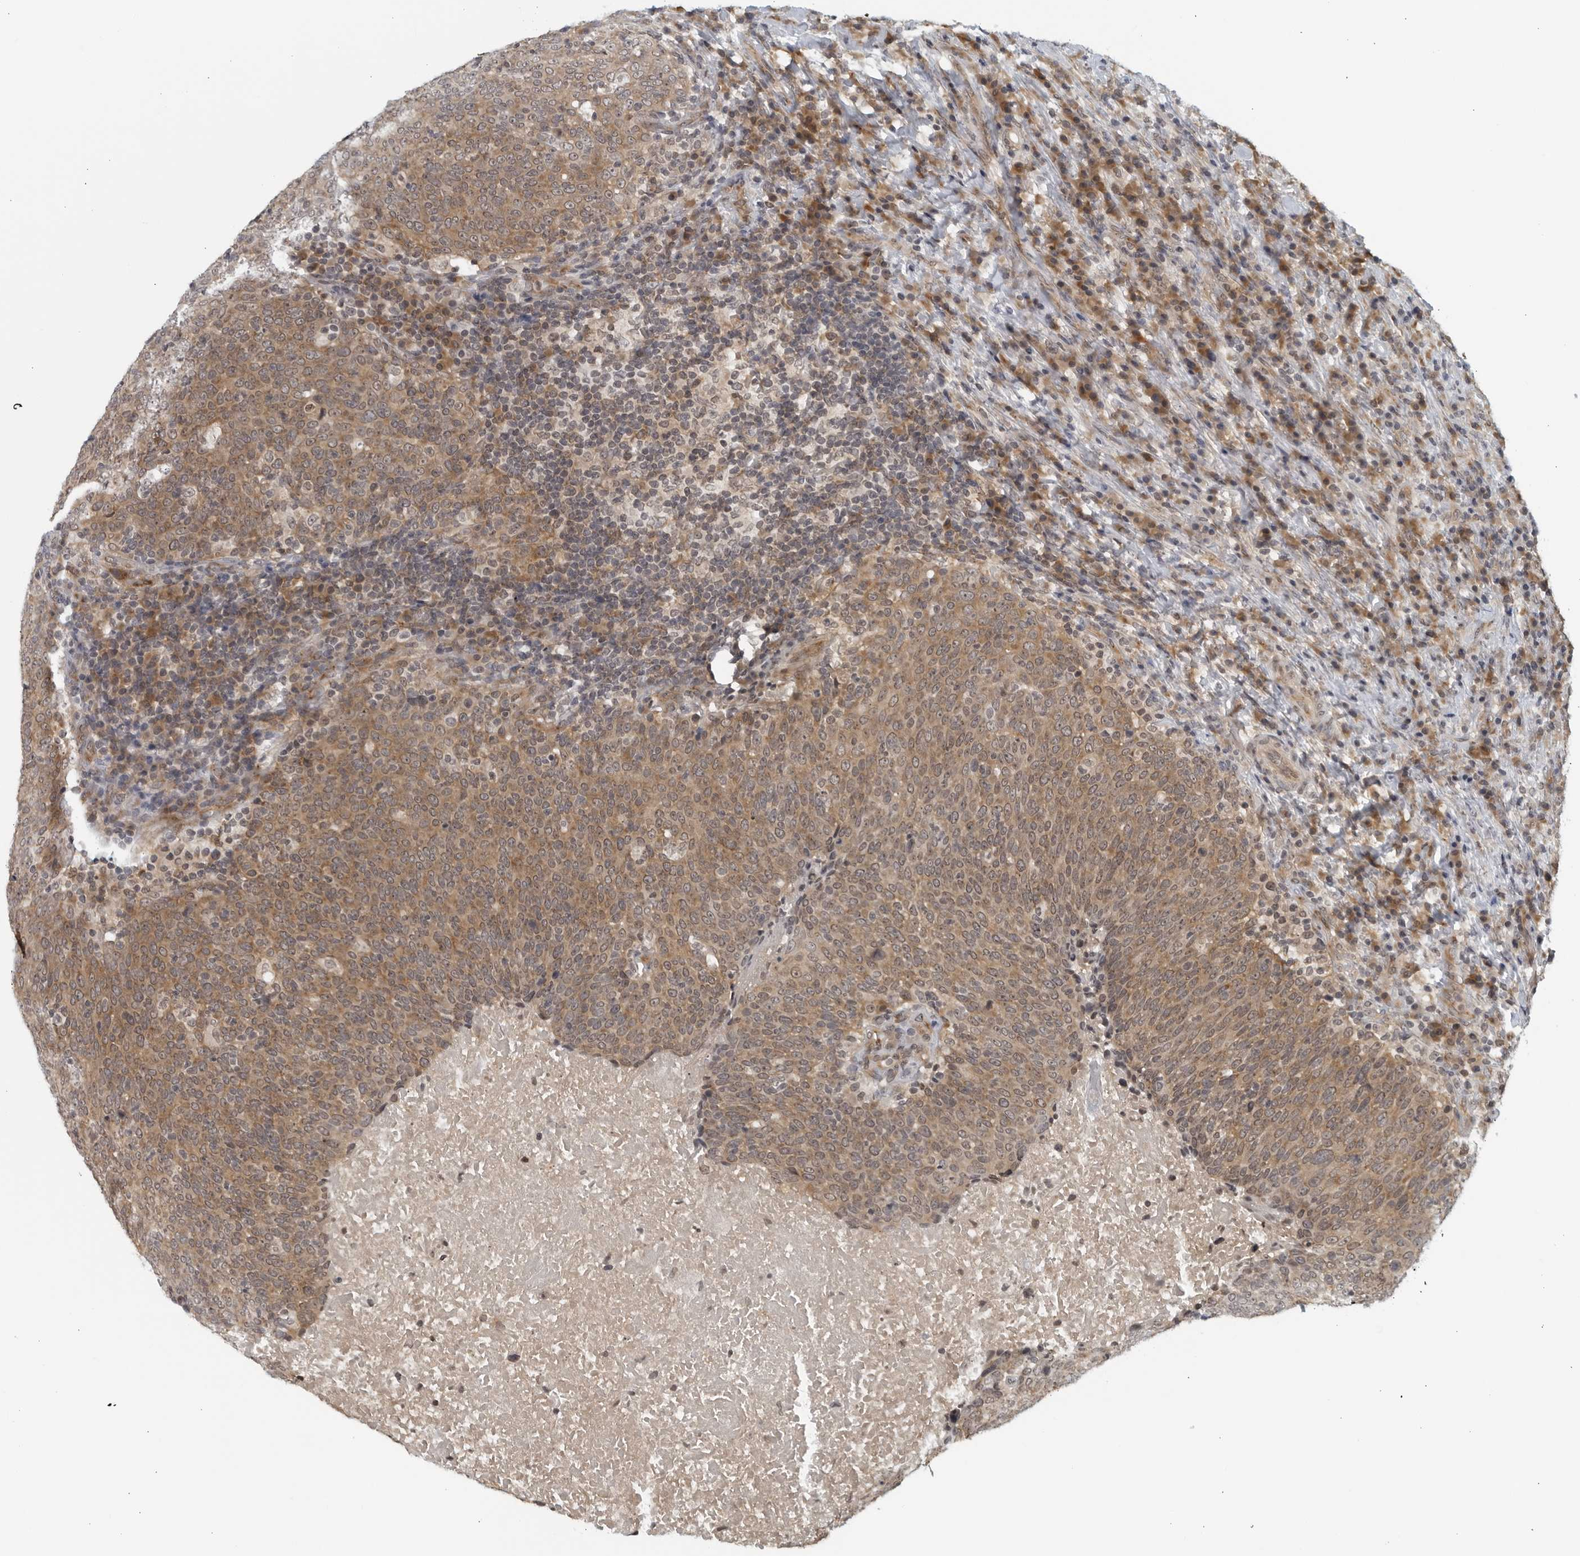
{"staining": {"intensity": "moderate", "quantity": ">75%", "location": "cytoplasmic/membranous"}, "tissue": "head and neck cancer", "cell_type": "Tumor cells", "image_type": "cancer", "snomed": [{"axis": "morphology", "description": "Squamous cell carcinoma, NOS"}, {"axis": "morphology", "description": "Squamous cell carcinoma, metastatic, NOS"}, {"axis": "topography", "description": "Lymph node"}, {"axis": "topography", "description": "Head-Neck"}], "caption": "Immunohistochemical staining of human head and neck cancer (squamous cell carcinoma) shows medium levels of moderate cytoplasmic/membranous staining in approximately >75% of tumor cells. The staining was performed using DAB to visualize the protein expression in brown, while the nuclei were stained in blue with hematoxylin (Magnification: 20x).", "gene": "RC3H1", "patient": {"sex": "male", "age": 62}}